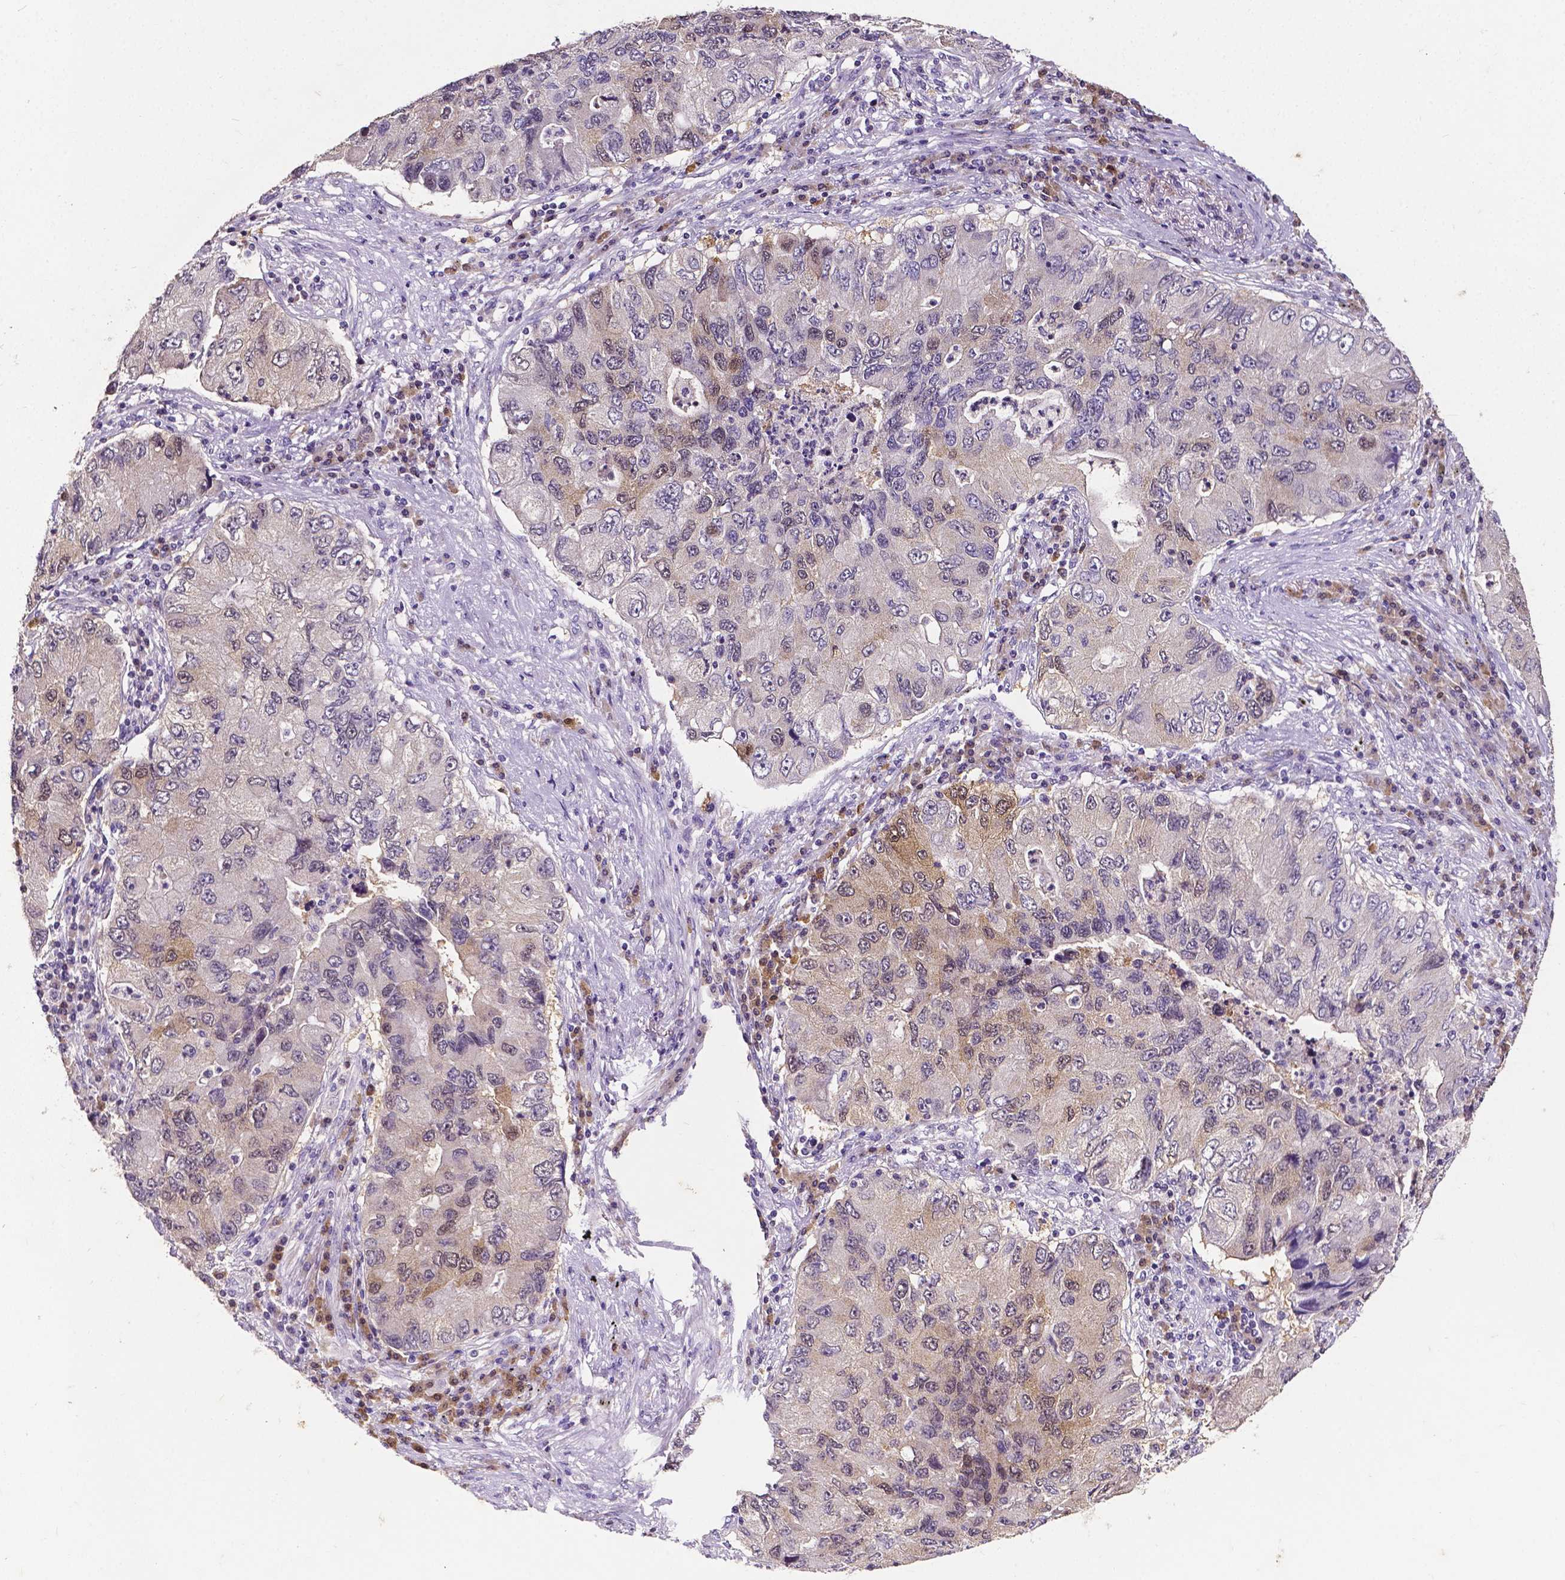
{"staining": {"intensity": "negative", "quantity": "none", "location": "none"}, "tissue": "lung cancer", "cell_type": "Tumor cells", "image_type": "cancer", "snomed": [{"axis": "morphology", "description": "Adenocarcinoma, NOS"}, {"axis": "morphology", "description": "Adenocarcinoma, metastatic, NOS"}, {"axis": "topography", "description": "Lymph node"}, {"axis": "topography", "description": "Lung"}], "caption": "A high-resolution histopathology image shows immunohistochemistry (IHC) staining of lung cancer (adenocarcinoma), which exhibits no significant staining in tumor cells.", "gene": "PSAT1", "patient": {"sex": "female", "age": 54}}